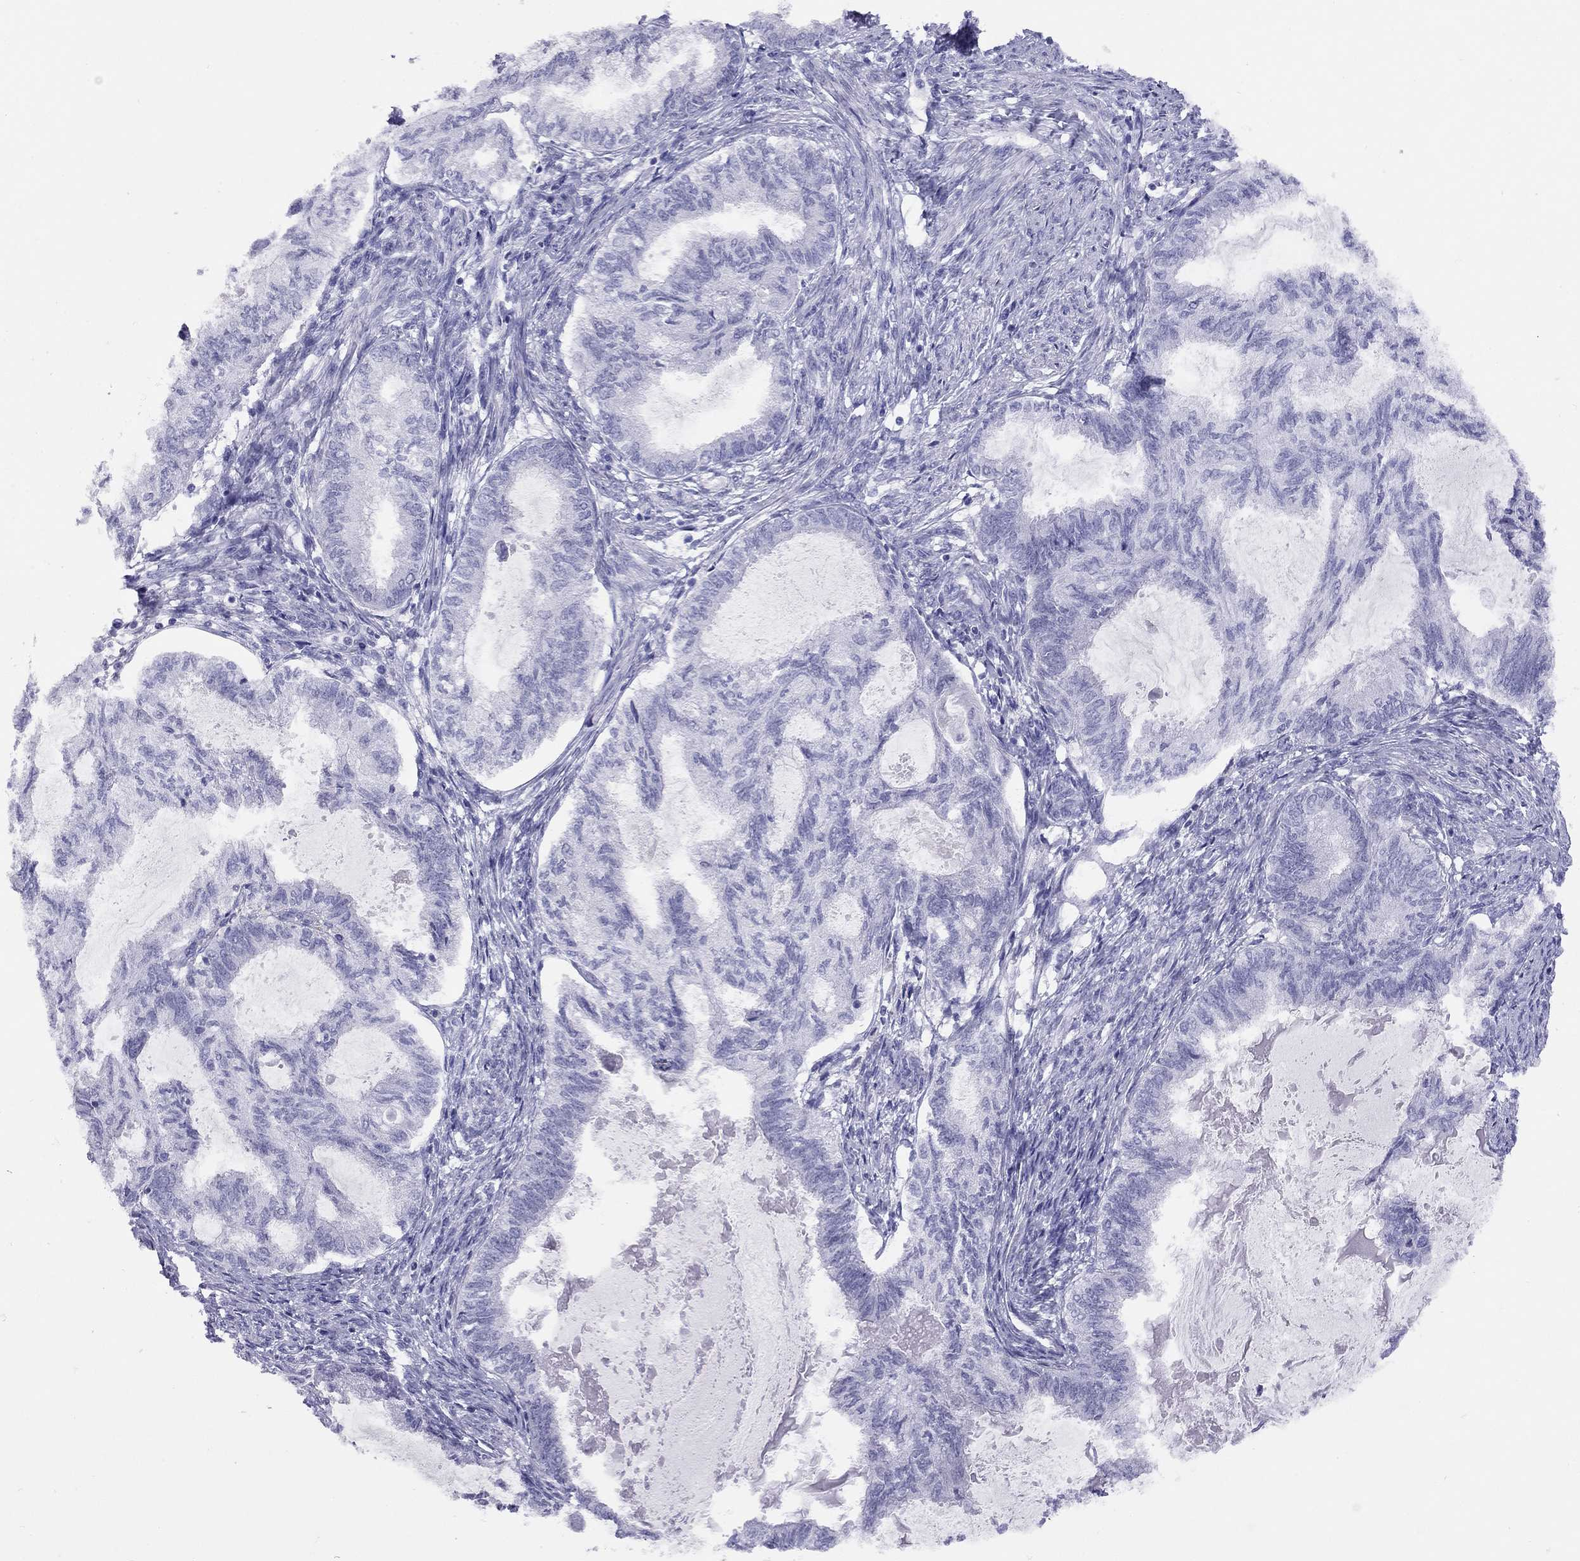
{"staining": {"intensity": "negative", "quantity": "none", "location": "none"}, "tissue": "endometrial cancer", "cell_type": "Tumor cells", "image_type": "cancer", "snomed": [{"axis": "morphology", "description": "Adenocarcinoma, NOS"}, {"axis": "topography", "description": "Endometrium"}], "caption": "Immunohistochemical staining of adenocarcinoma (endometrial) displays no significant positivity in tumor cells. Nuclei are stained in blue.", "gene": "LYAR", "patient": {"sex": "female", "age": 86}}